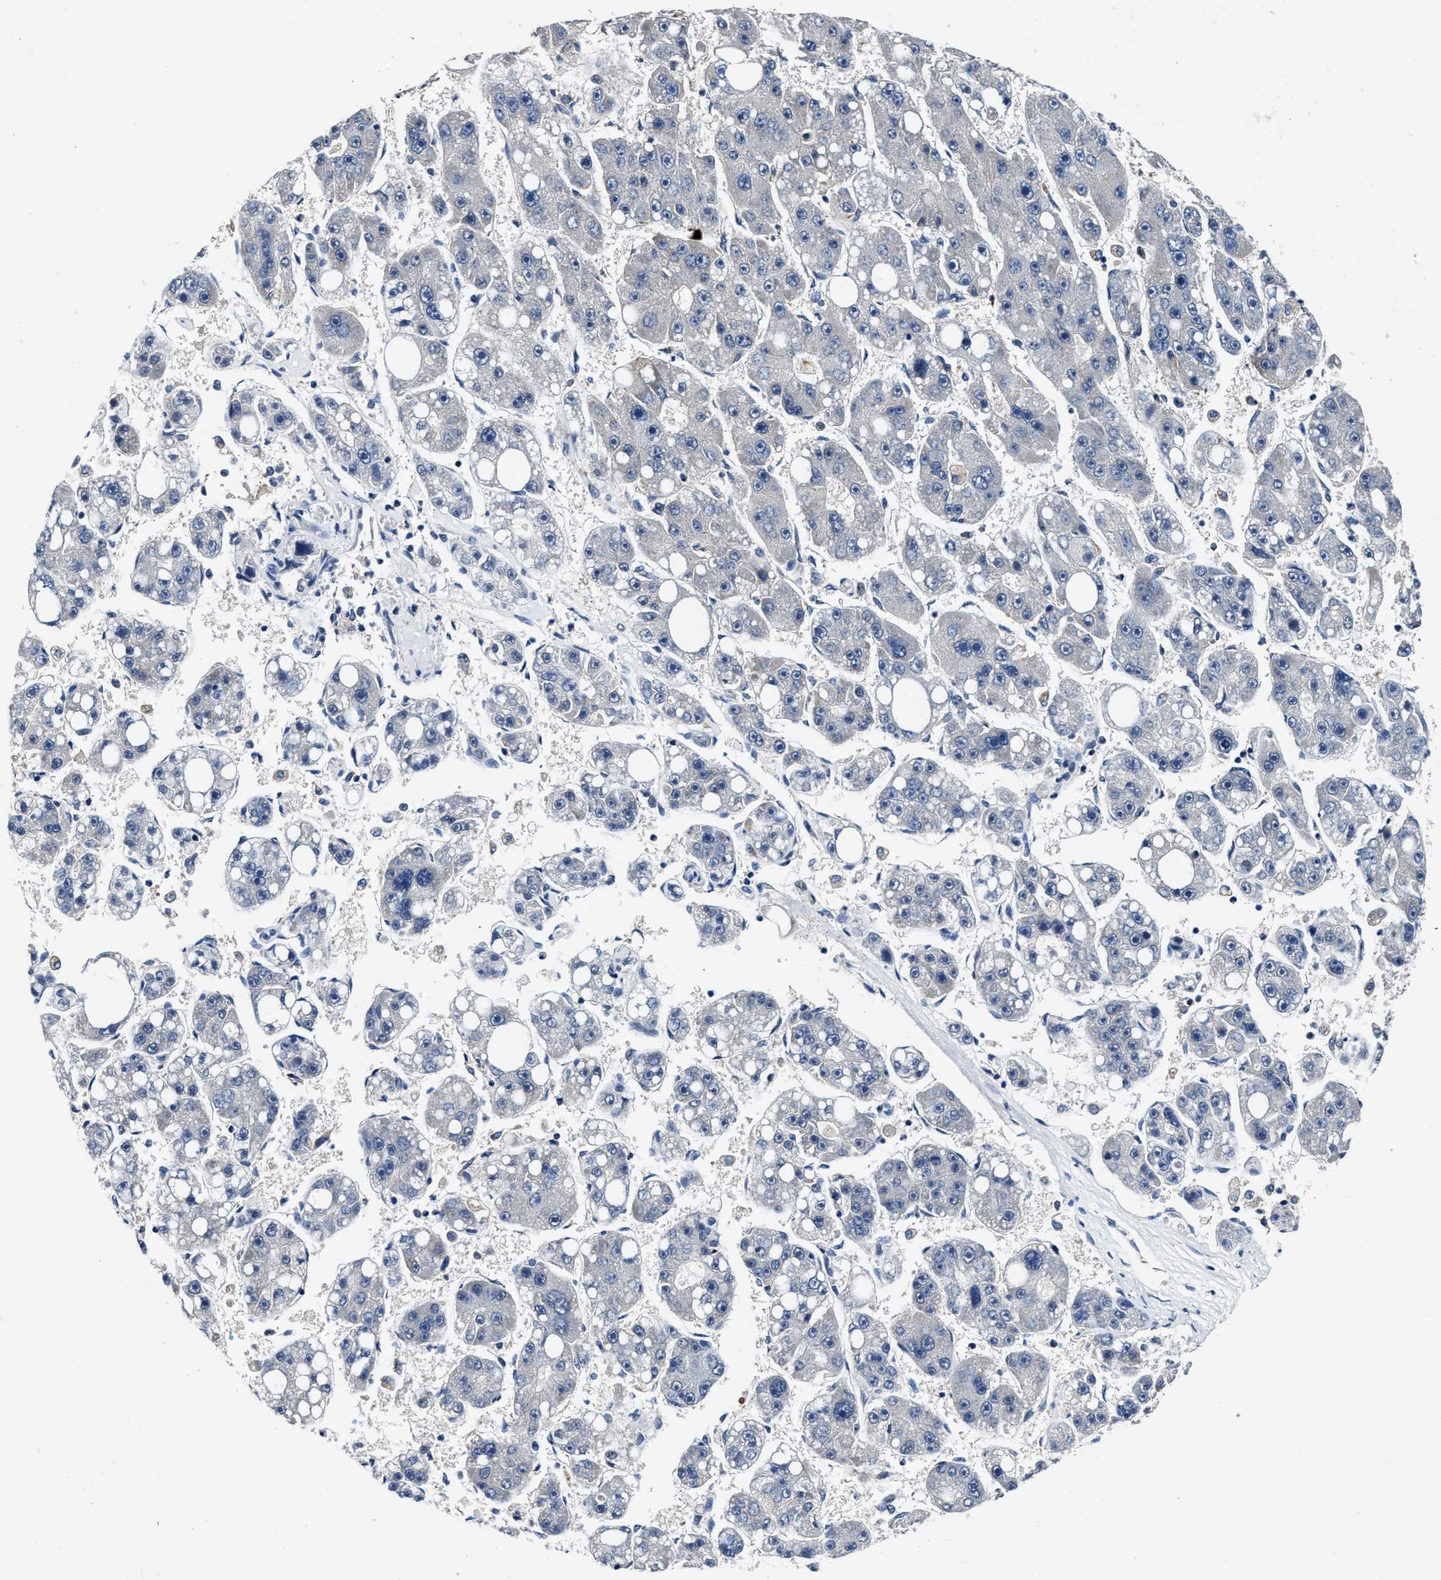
{"staining": {"intensity": "negative", "quantity": "none", "location": "none"}, "tissue": "liver cancer", "cell_type": "Tumor cells", "image_type": "cancer", "snomed": [{"axis": "morphology", "description": "Carcinoma, Hepatocellular, NOS"}, {"axis": "topography", "description": "Liver"}], "caption": "There is no significant positivity in tumor cells of liver cancer (hepatocellular carcinoma). (Stains: DAB immunohistochemistry (IHC) with hematoxylin counter stain, Microscopy: brightfield microscopy at high magnification).", "gene": "C2orf66", "patient": {"sex": "female", "age": 61}}